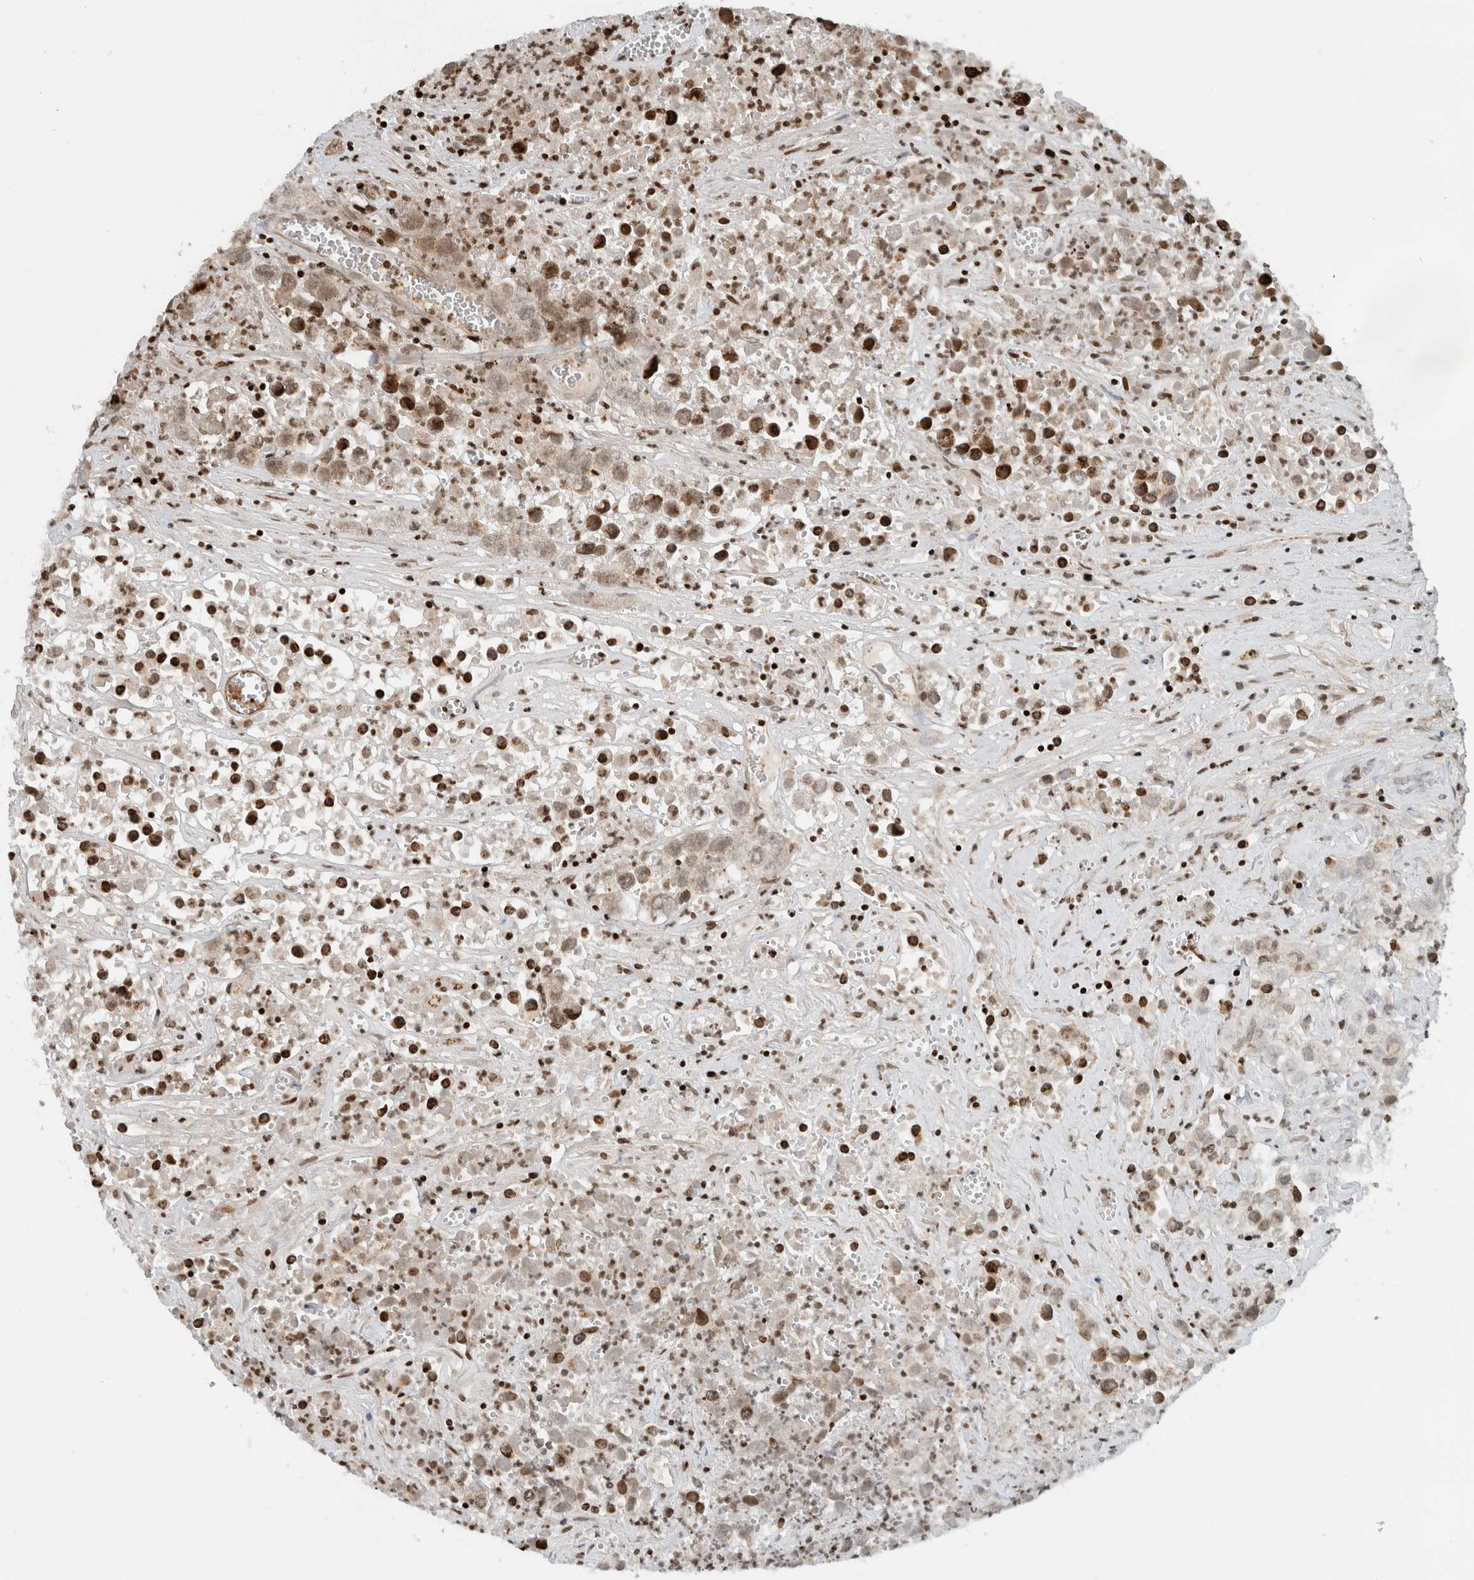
{"staining": {"intensity": "strong", "quantity": ">75%", "location": "nuclear"}, "tissue": "testis cancer", "cell_type": "Tumor cells", "image_type": "cancer", "snomed": [{"axis": "morphology", "description": "Seminoma, NOS"}, {"axis": "morphology", "description": "Carcinoma, Embryonal, NOS"}, {"axis": "topography", "description": "Testis"}], "caption": "There is high levels of strong nuclear expression in tumor cells of testis cancer, as demonstrated by immunohistochemical staining (brown color).", "gene": "GINS4", "patient": {"sex": "male", "age": 43}}